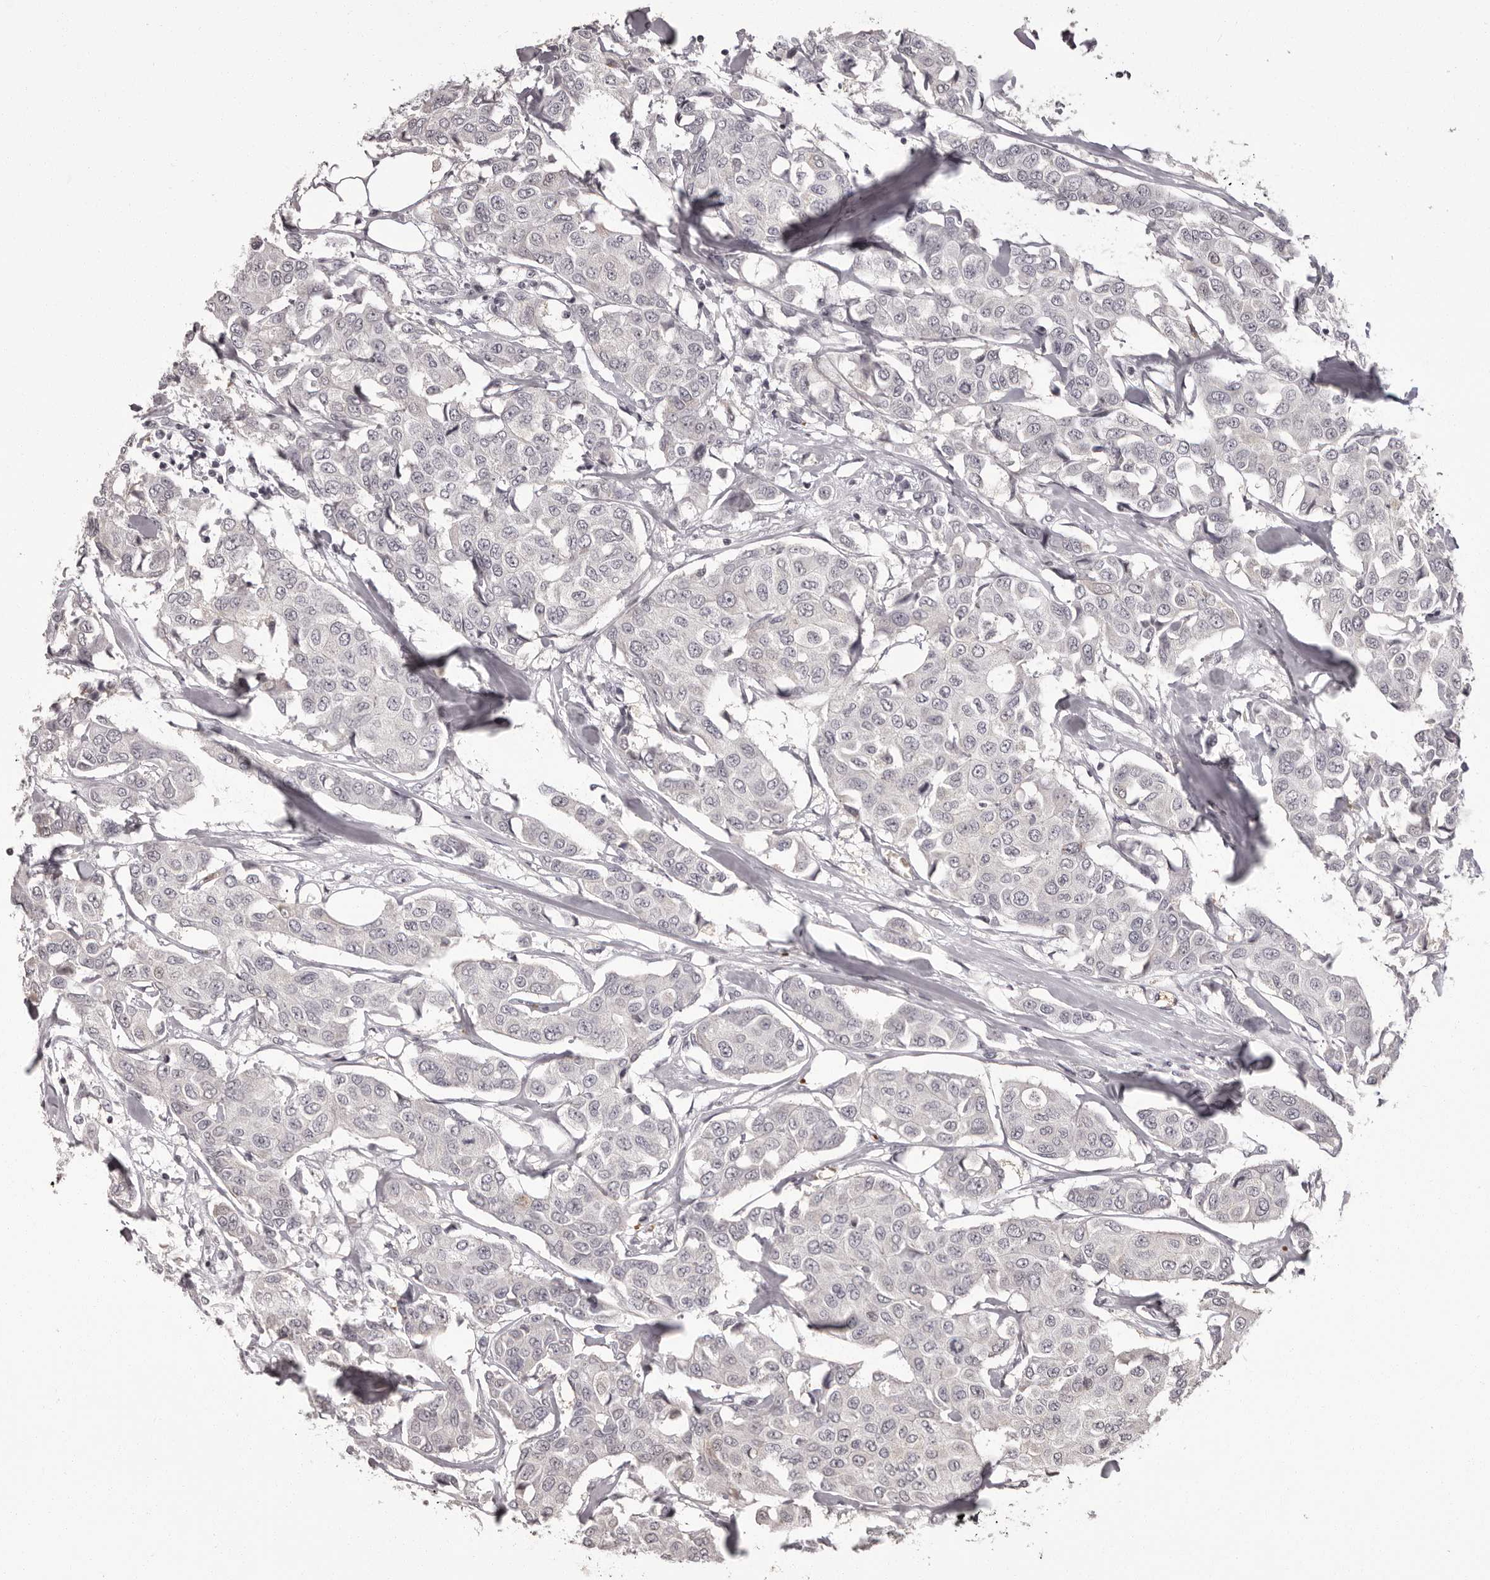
{"staining": {"intensity": "negative", "quantity": "none", "location": "none"}, "tissue": "breast cancer", "cell_type": "Tumor cells", "image_type": "cancer", "snomed": [{"axis": "morphology", "description": "Duct carcinoma"}, {"axis": "topography", "description": "Breast"}], "caption": "Immunohistochemical staining of human breast cancer (infiltrating ductal carcinoma) reveals no significant staining in tumor cells.", "gene": "C8orf74", "patient": {"sex": "female", "age": 80}}